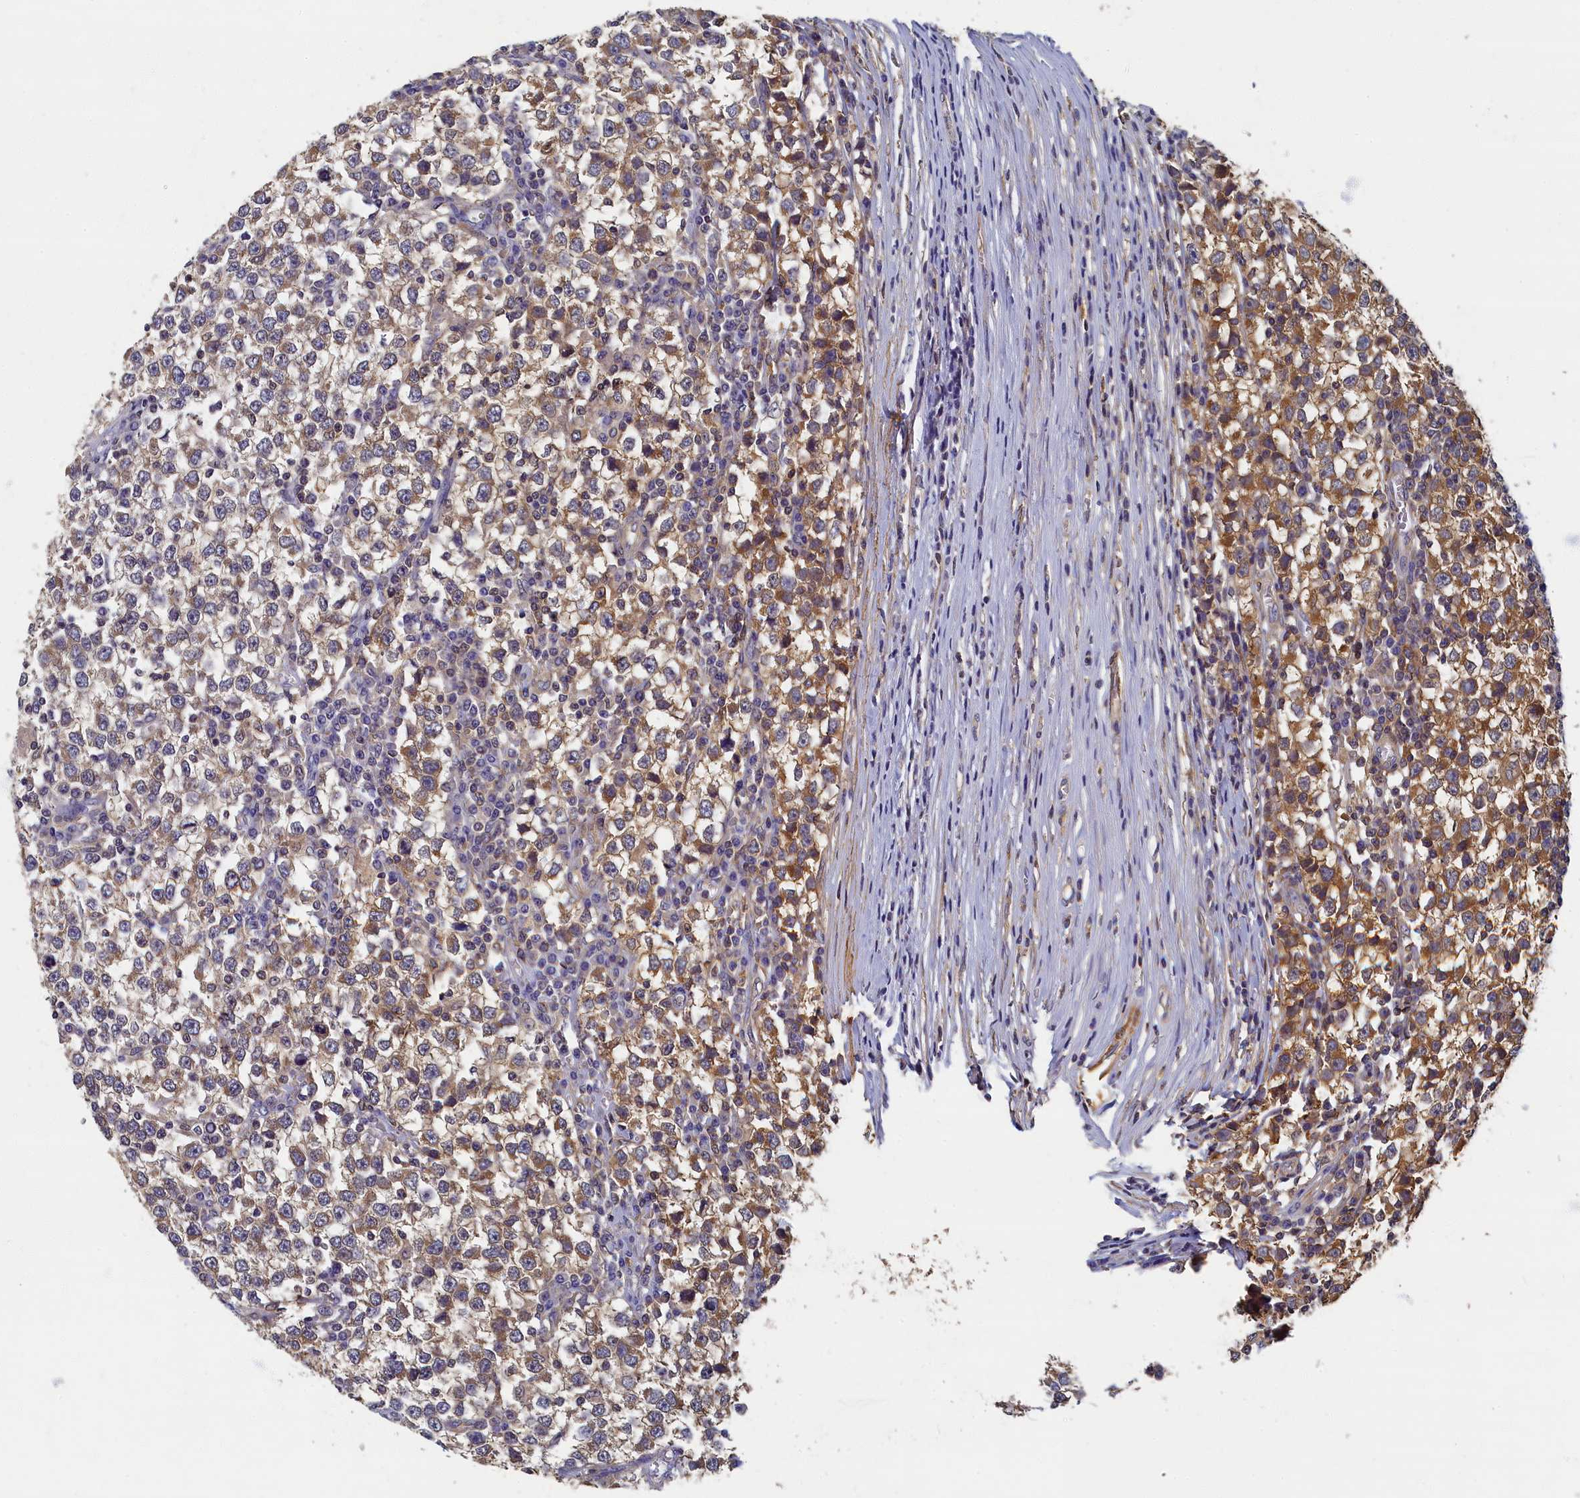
{"staining": {"intensity": "moderate", "quantity": "25%-75%", "location": "cytoplasmic/membranous"}, "tissue": "testis cancer", "cell_type": "Tumor cells", "image_type": "cancer", "snomed": [{"axis": "morphology", "description": "Seminoma, NOS"}, {"axis": "topography", "description": "Testis"}], "caption": "Protein staining by immunohistochemistry demonstrates moderate cytoplasmic/membranous staining in approximately 25%-75% of tumor cells in testis cancer.", "gene": "TBCB", "patient": {"sex": "male", "age": 65}}